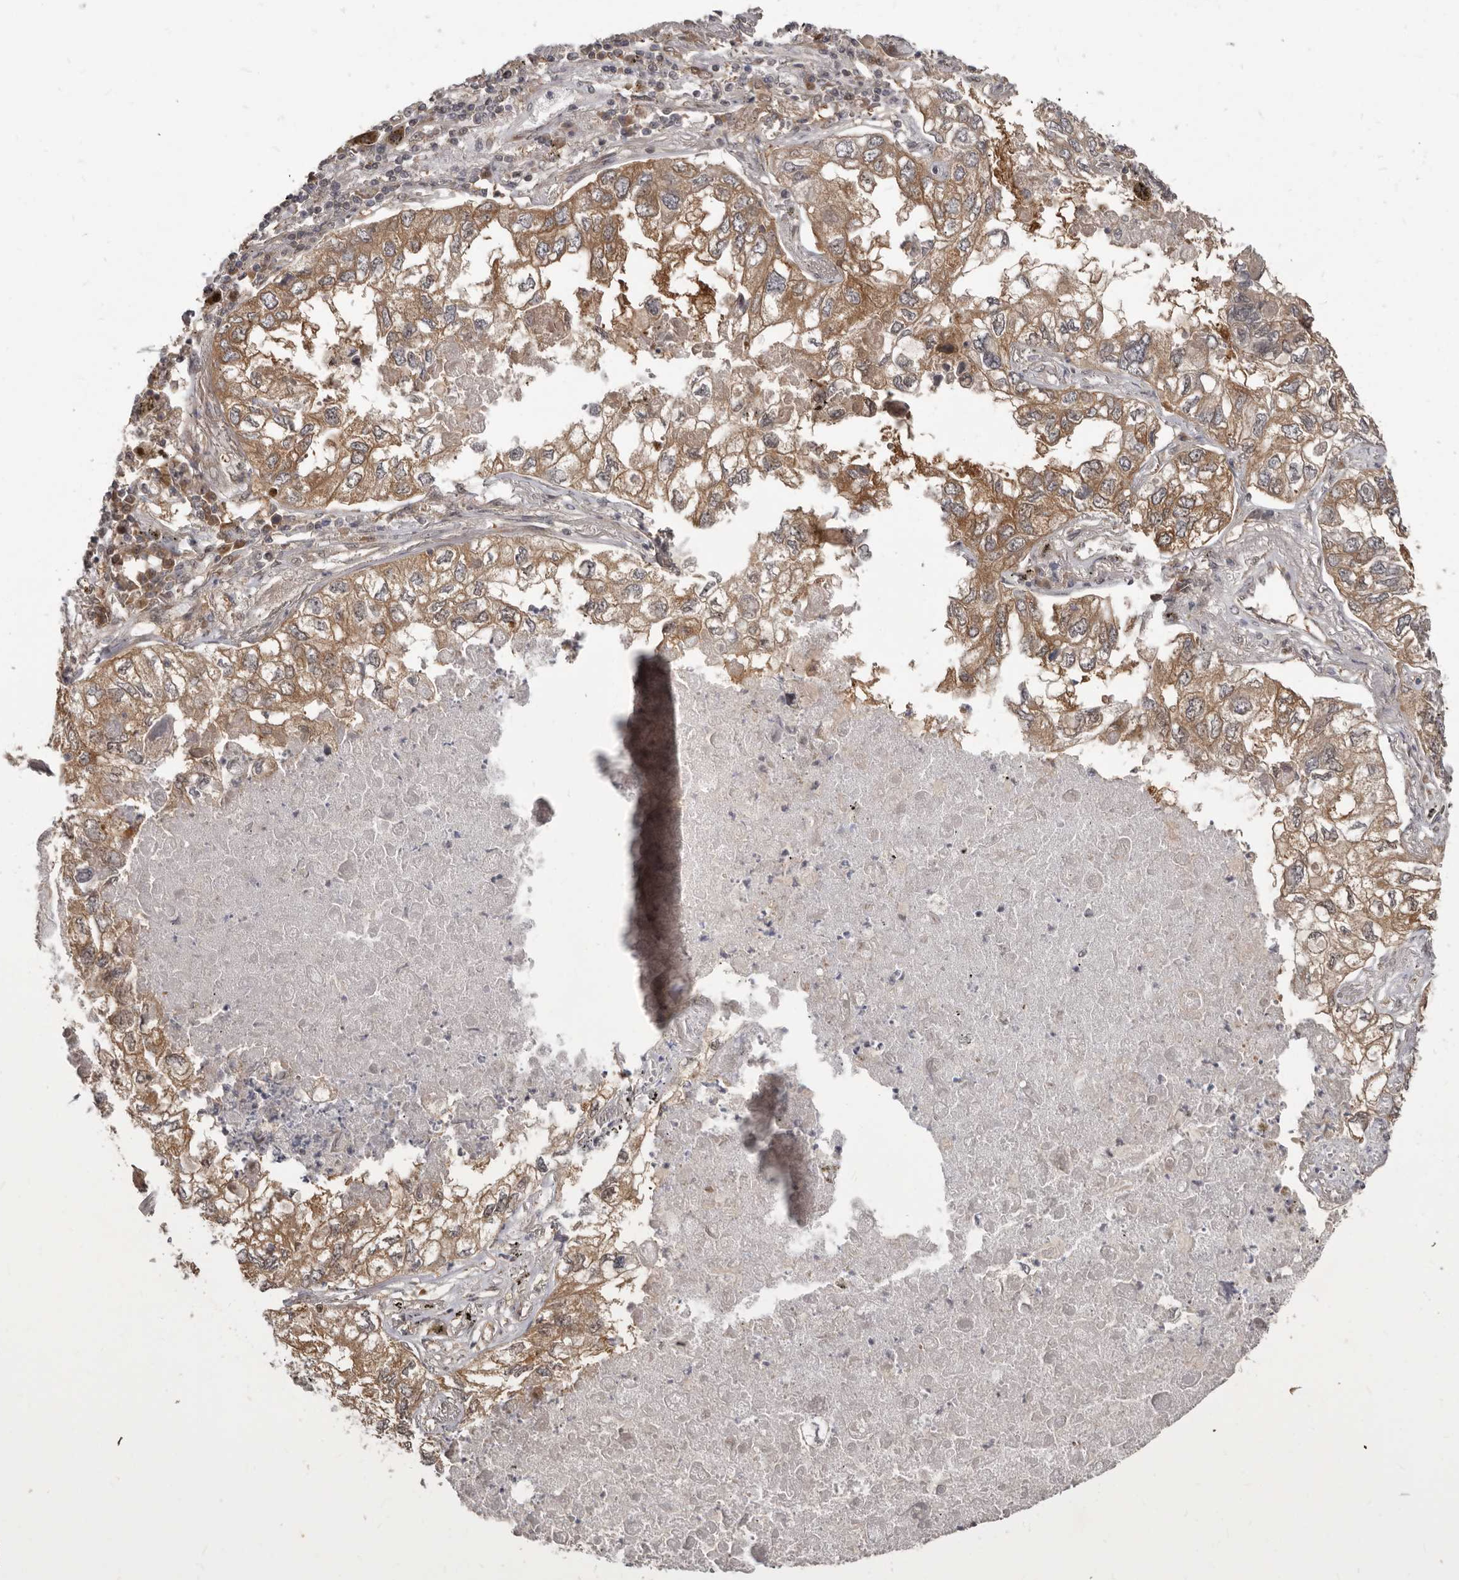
{"staining": {"intensity": "moderate", "quantity": ">75%", "location": "cytoplasmic/membranous"}, "tissue": "lung cancer", "cell_type": "Tumor cells", "image_type": "cancer", "snomed": [{"axis": "morphology", "description": "Adenocarcinoma, NOS"}, {"axis": "topography", "description": "Lung"}], "caption": "This image reveals lung adenocarcinoma stained with immunohistochemistry to label a protein in brown. The cytoplasmic/membranous of tumor cells show moderate positivity for the protein. Nuclei are counter-stained blue.", "gene": "BAD", "patient": {"sex": "male", "age": 65}}